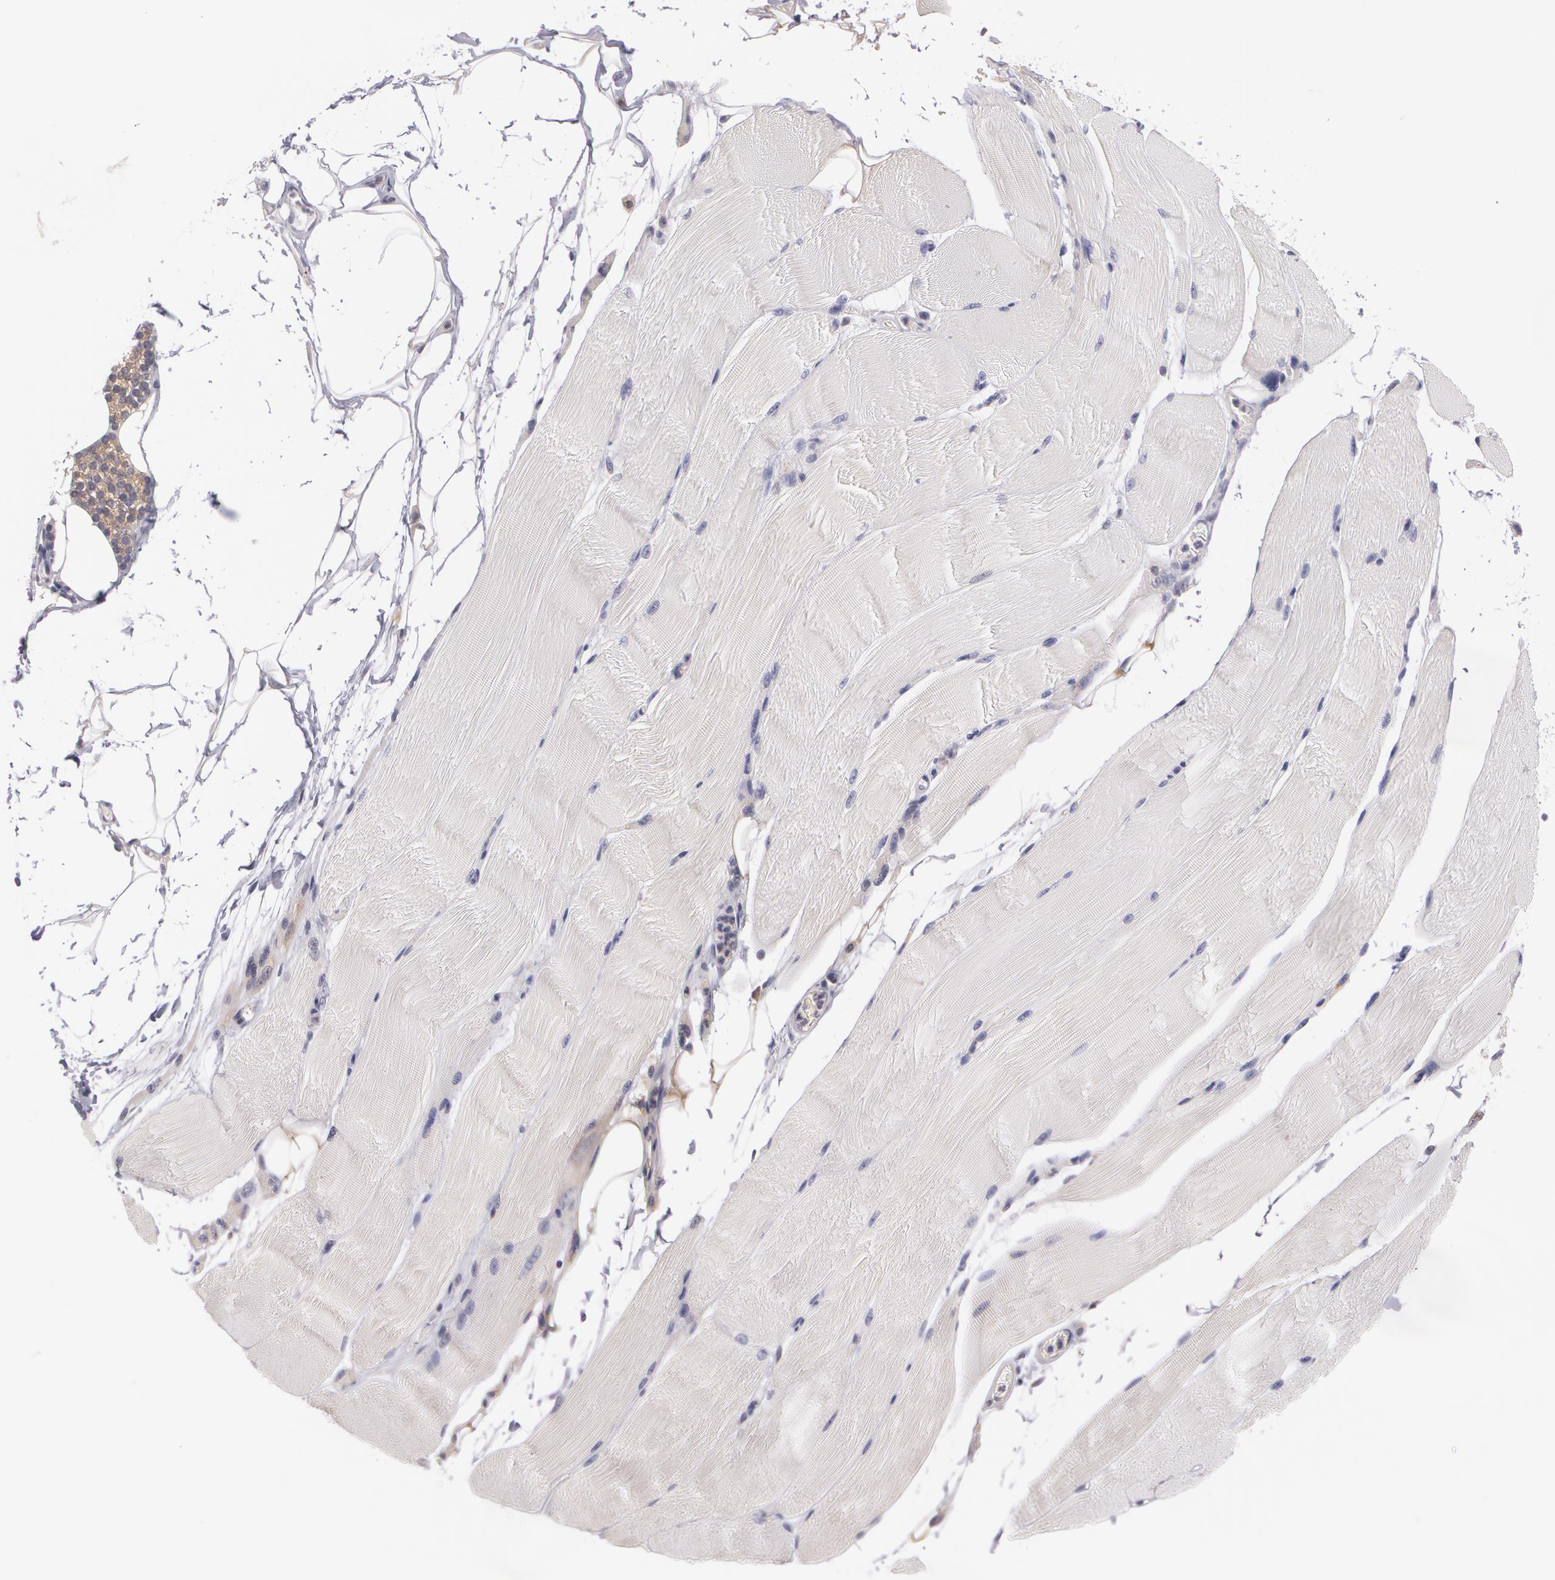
{"staining": {"intensity": "negative", "quantity": "none", "location": "none"}, "tissue": "skeletal muscle", "cell_type": "Myocytes", "image_type": "normal", "snomed": [{"axis": "morphology", "description": "Normal tissue, NOS"}, {"axis": "topography", "description": "Skeletal muscle"}, {"axis": "topography", "description": "Parathyroid gland"}], "caption": "Human skeletal muscle stained for a protein using immunohistochemistry (IHC) reveals no expression in myocytes.", "gene": "CASK", "patient": {"sex": "female", "age": 37}}